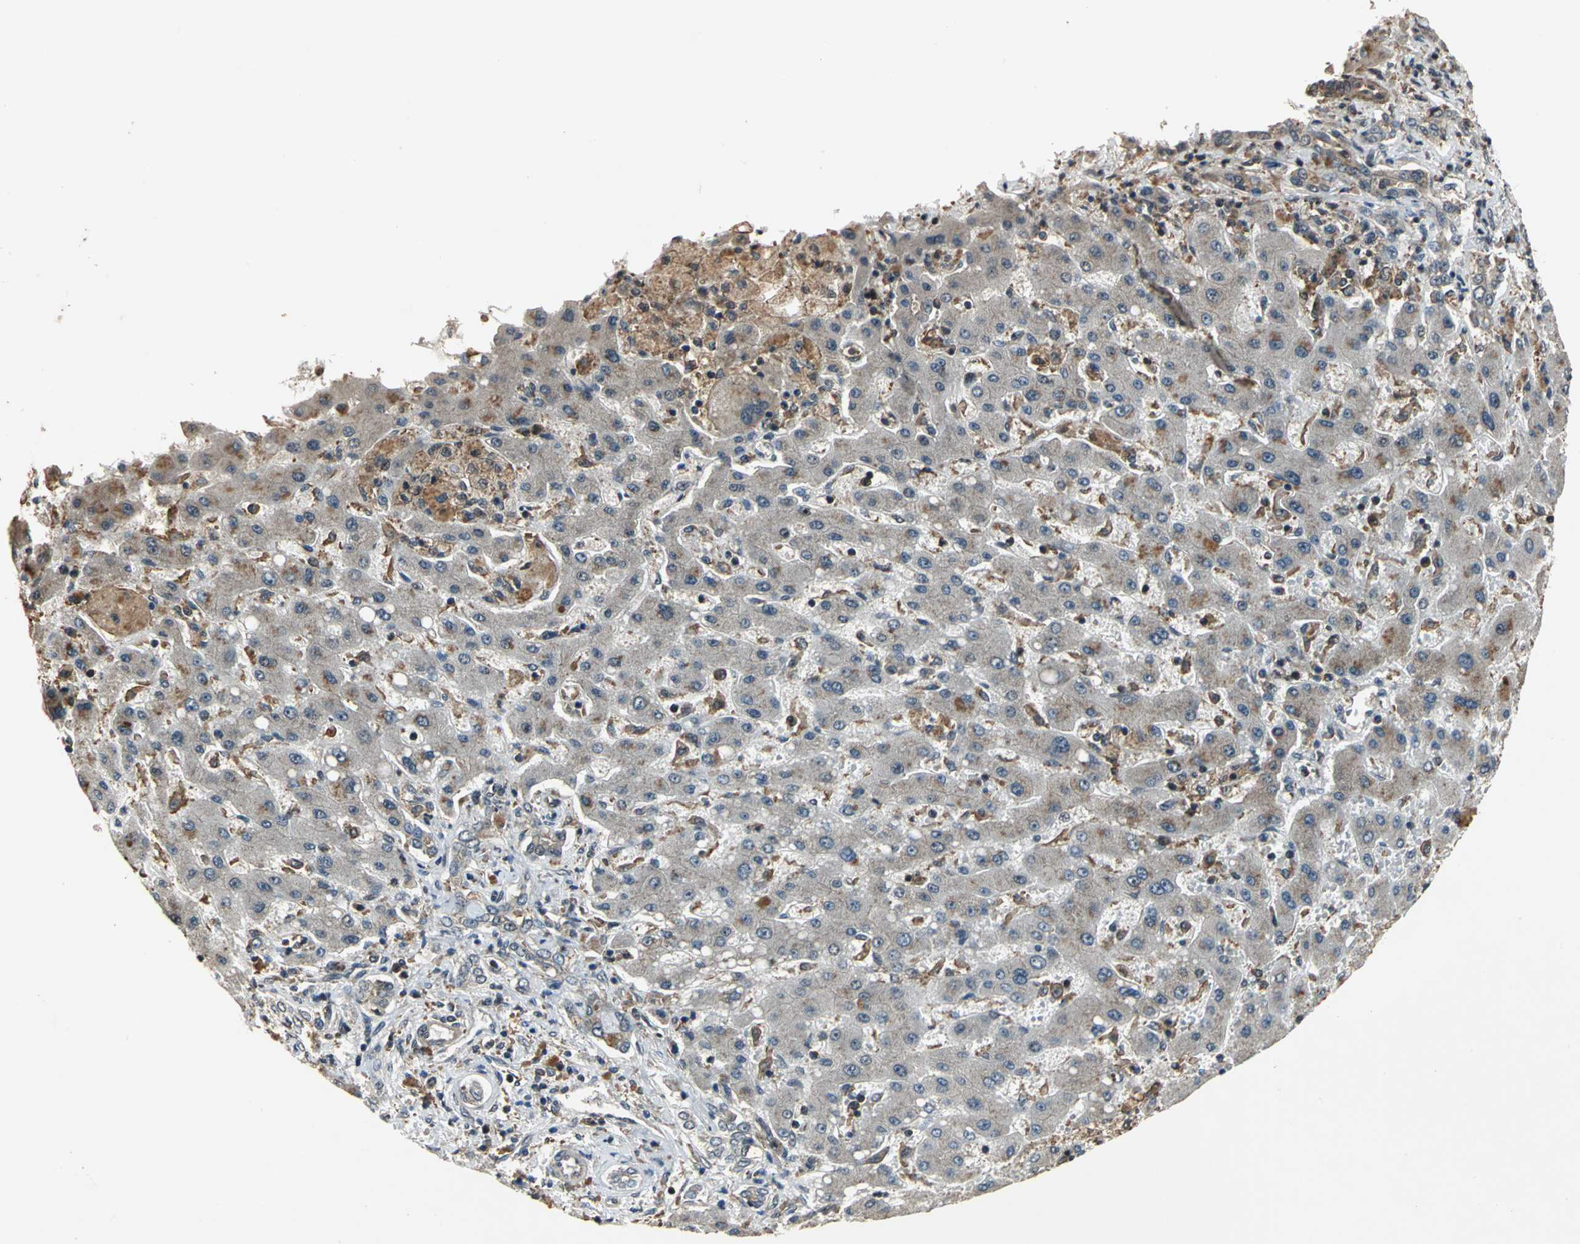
{"staining": {"intensity": "moderate", "quantity": "<25%", "location": "cytoplasmic/membranous"}, "tissue": "liver cancer", "cell_type": "Tumor cells", "image_type": "cancer", "snomed": [{"axis": "morphology", "description": "Cholangiocarcinoma"}, {"axis": "topography", "description": "Liver"}], "caption": "Cholangiocarcinoma (liver) stained for a protein (brown) displays moderate cytoplasmic/membranous positive staining in about <25% of tumor cells.", "gene": "EIF2B2", "patient": {"sex": "male", "age": 50}}